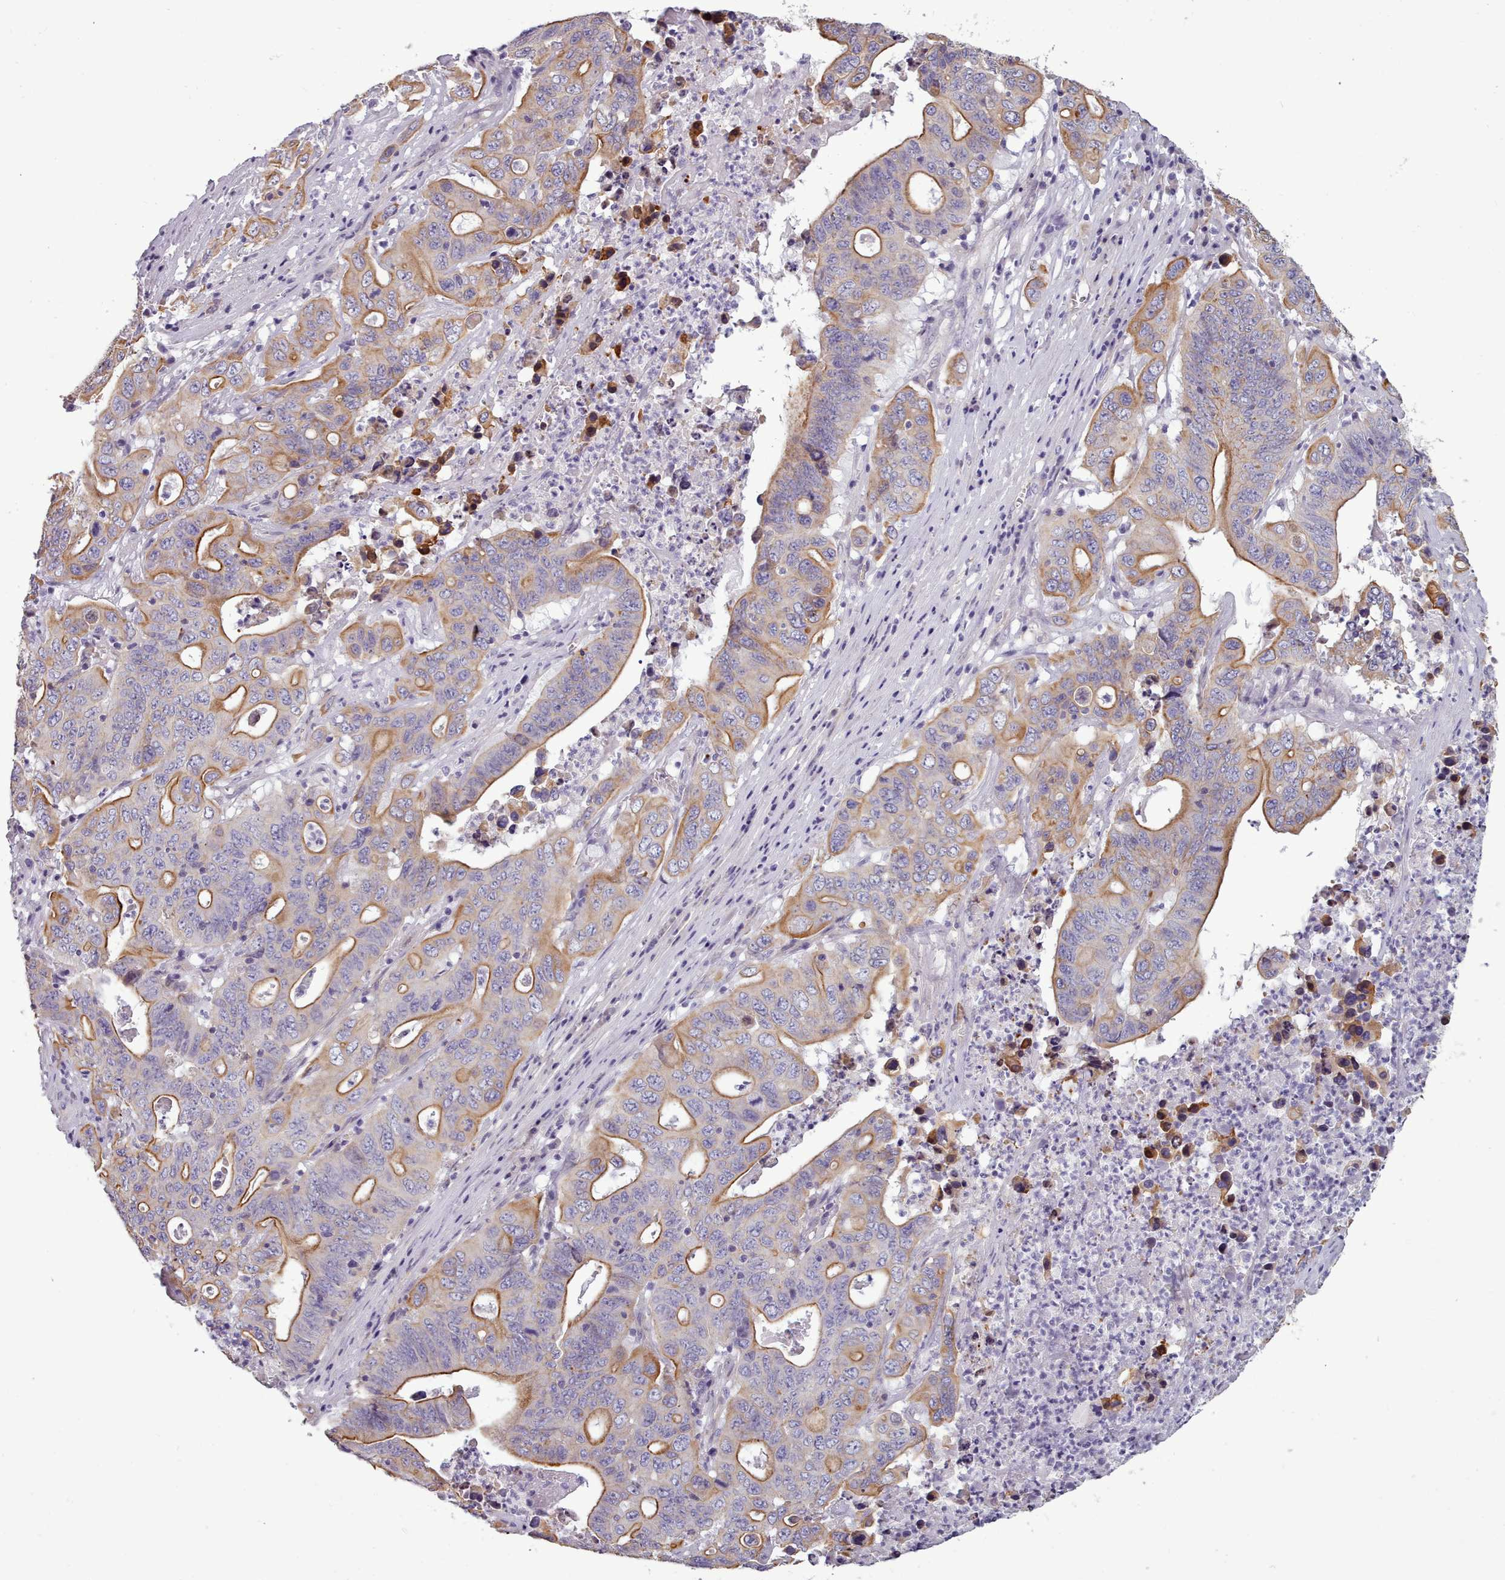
{"staining": {"intensity": "strong", "quantity": "25%-75%", "location": "cytoplasmic/membranous"}, "tissue": "lung cancer", "cell_type": "Tumor cells", "image_type": "cancer", "snomed": [{"axis": "morphology", "description": "Adenocarcinoma, NOS"}, {"axis": "topography", "description": "Lung"}], "caption": "An immunohistochemistry photomicrograph of neoplastic tissue is shown. Protein staining in brown highlights strong cytoplasmic/membranous positivity in lung cancer (adenocarcinoma) within tumor cells.", "gene": "PLD4", "patient": {"sex": "female", "age": 60}}